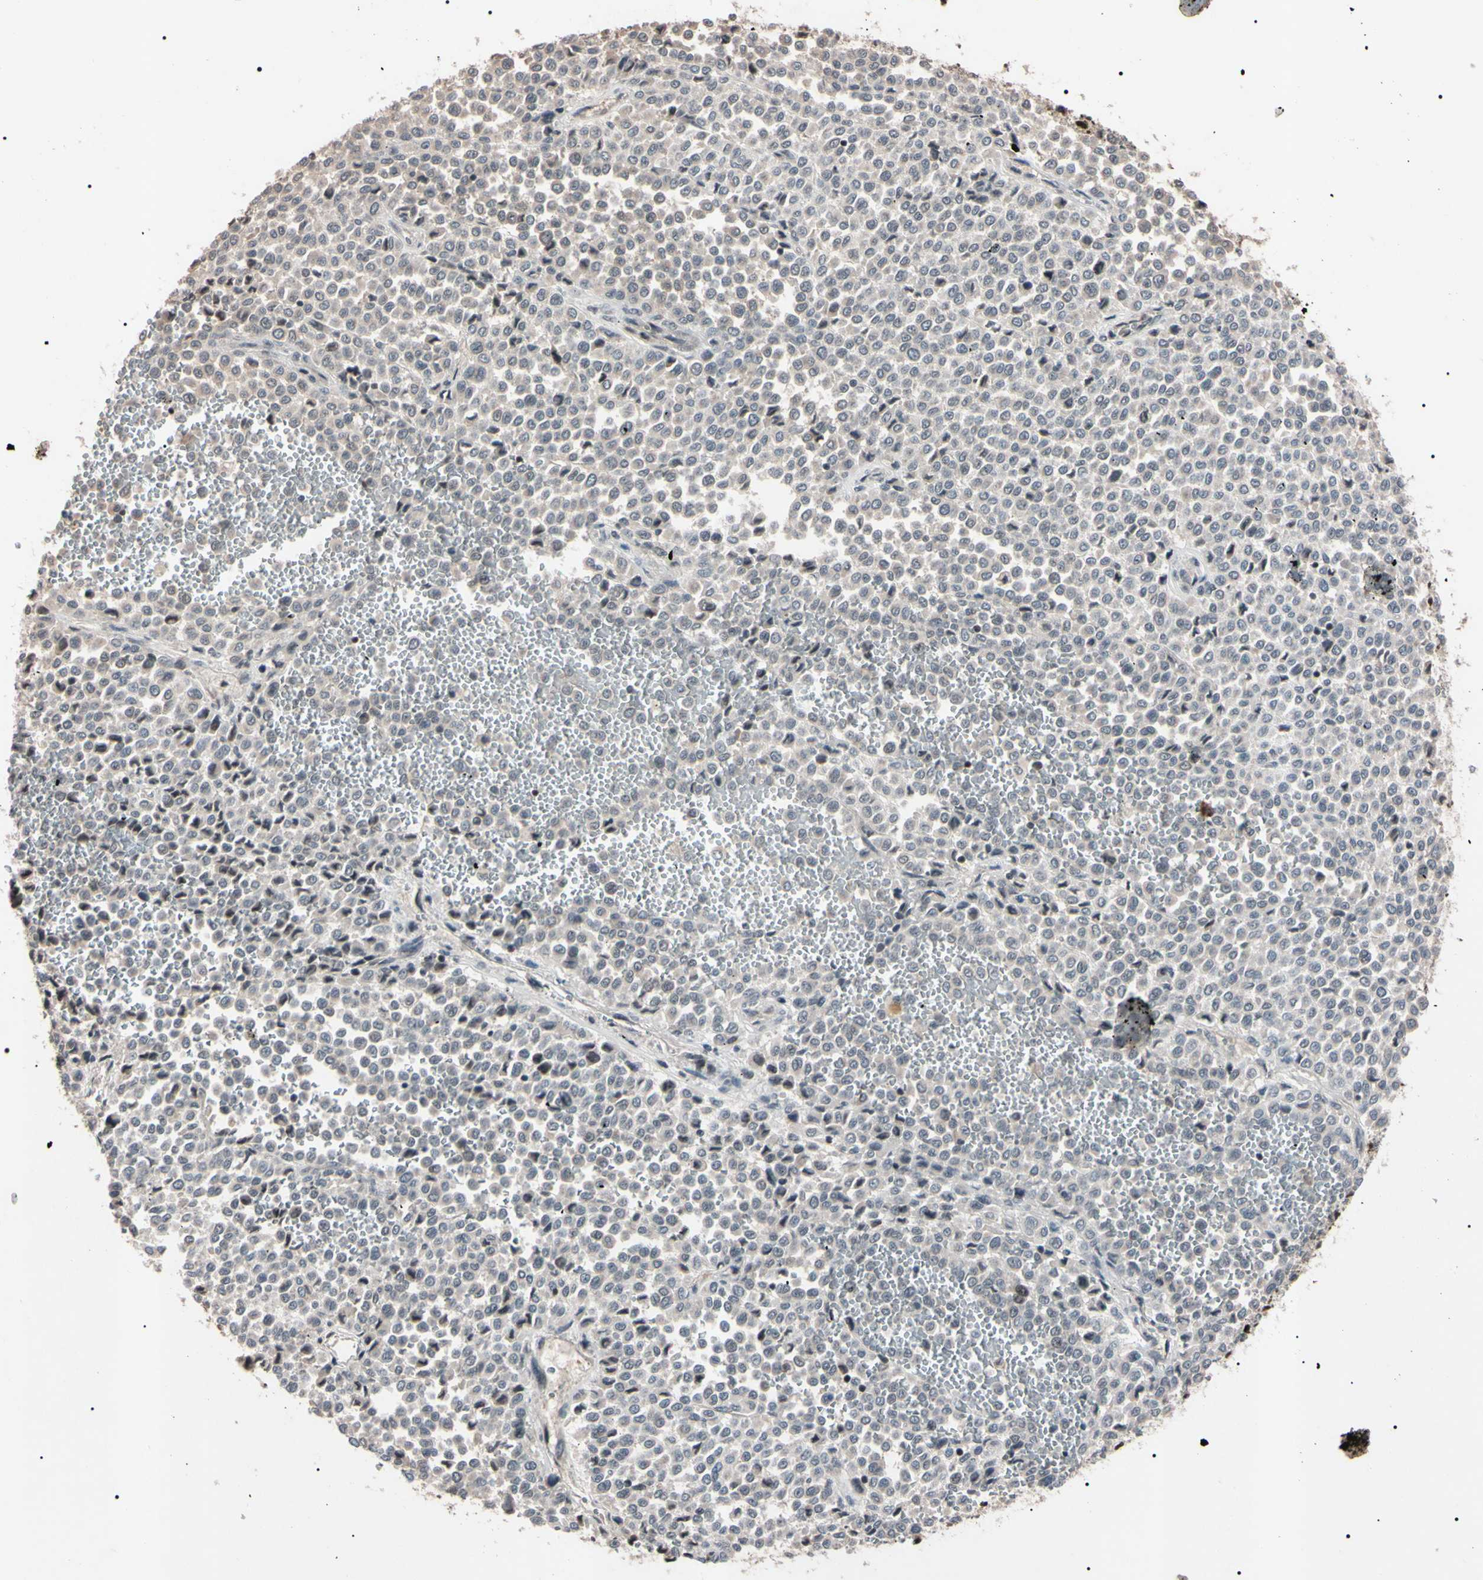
{"staining": {"intensity": "negative", "quantity": "none", "location": "none"}, "tissue": "melanoma", "cell_type": "Tumor cells", "image_type": "cancer", "snomed": [{"axis": "morphology", "description": "Malignant melanoma, Metastatic site"}, {"axis": "topography", "description": "Pancreas"}], "caption": "Human malignant melanoma (metastatic site) stained for a protein using IHC displays no staining in tumor cells.", "gene": "YY1", "patient": {"sex": "female", "age": 30}}